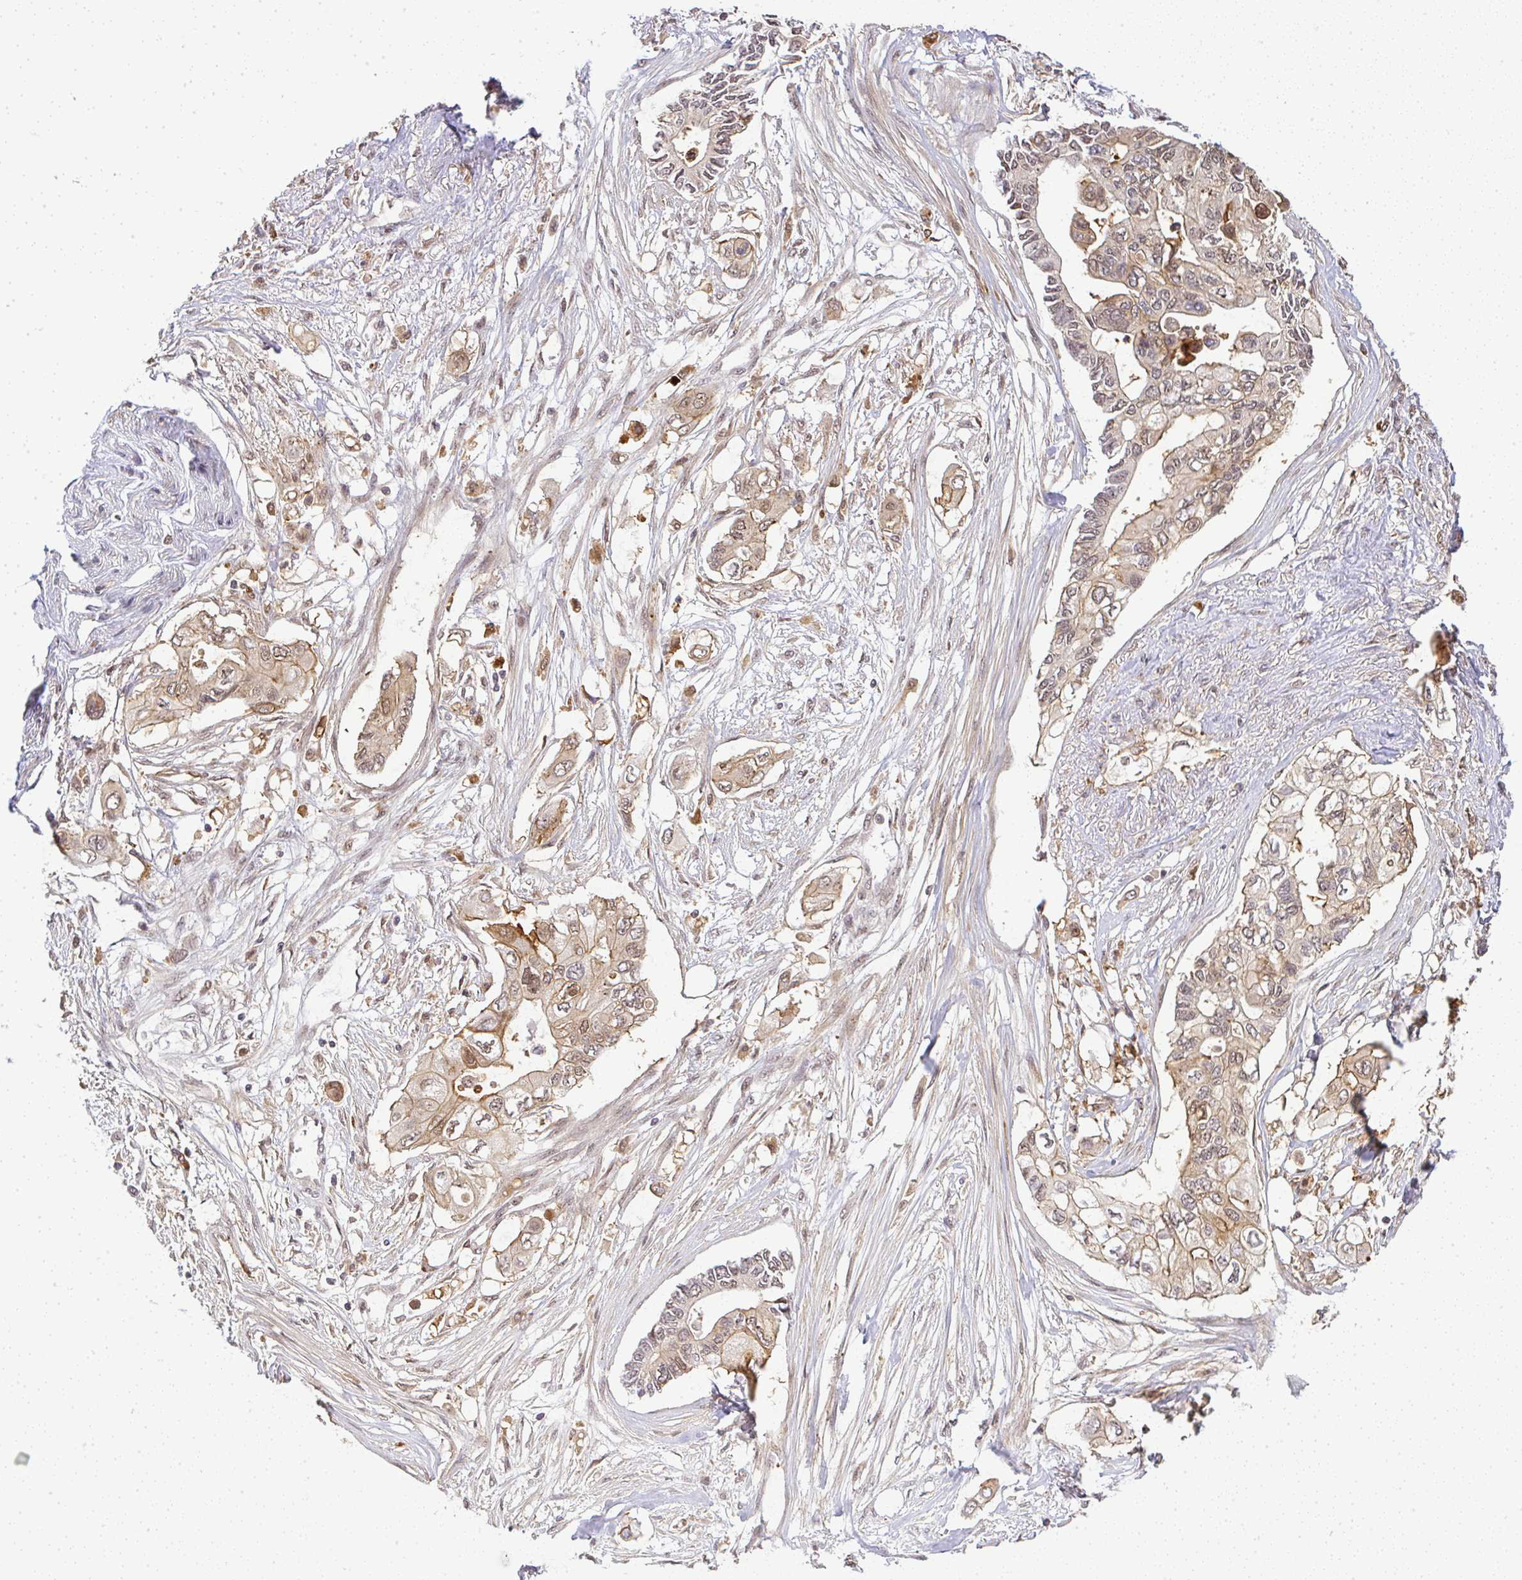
{"staining": {"intensity": "moderate", "quantity": ">75%", "location": "cytoplasmic/membranous"}, "tissue": "pancreatic cancer", "cell_type": "Tumor cells", "image_type": "cancer", "snomed": [{"axis": "morphology", "description": "Adenocarcinoma, NOS"}, {"axis": "topography", "description": "Pancreas"}], "caption": "IHC micrograph of neoplastic tissue: human pancreatic cancer stained using immunohistochemistry (IHC) demonstrates medium levels of moderate protein expression localized specifically in the cytoplasmic/membranous of tumor cells, appearing as a cytoplasmic/membranous brown color.", "gene": "FAM153A", "patient": {"sex": "female", "age": 63}}